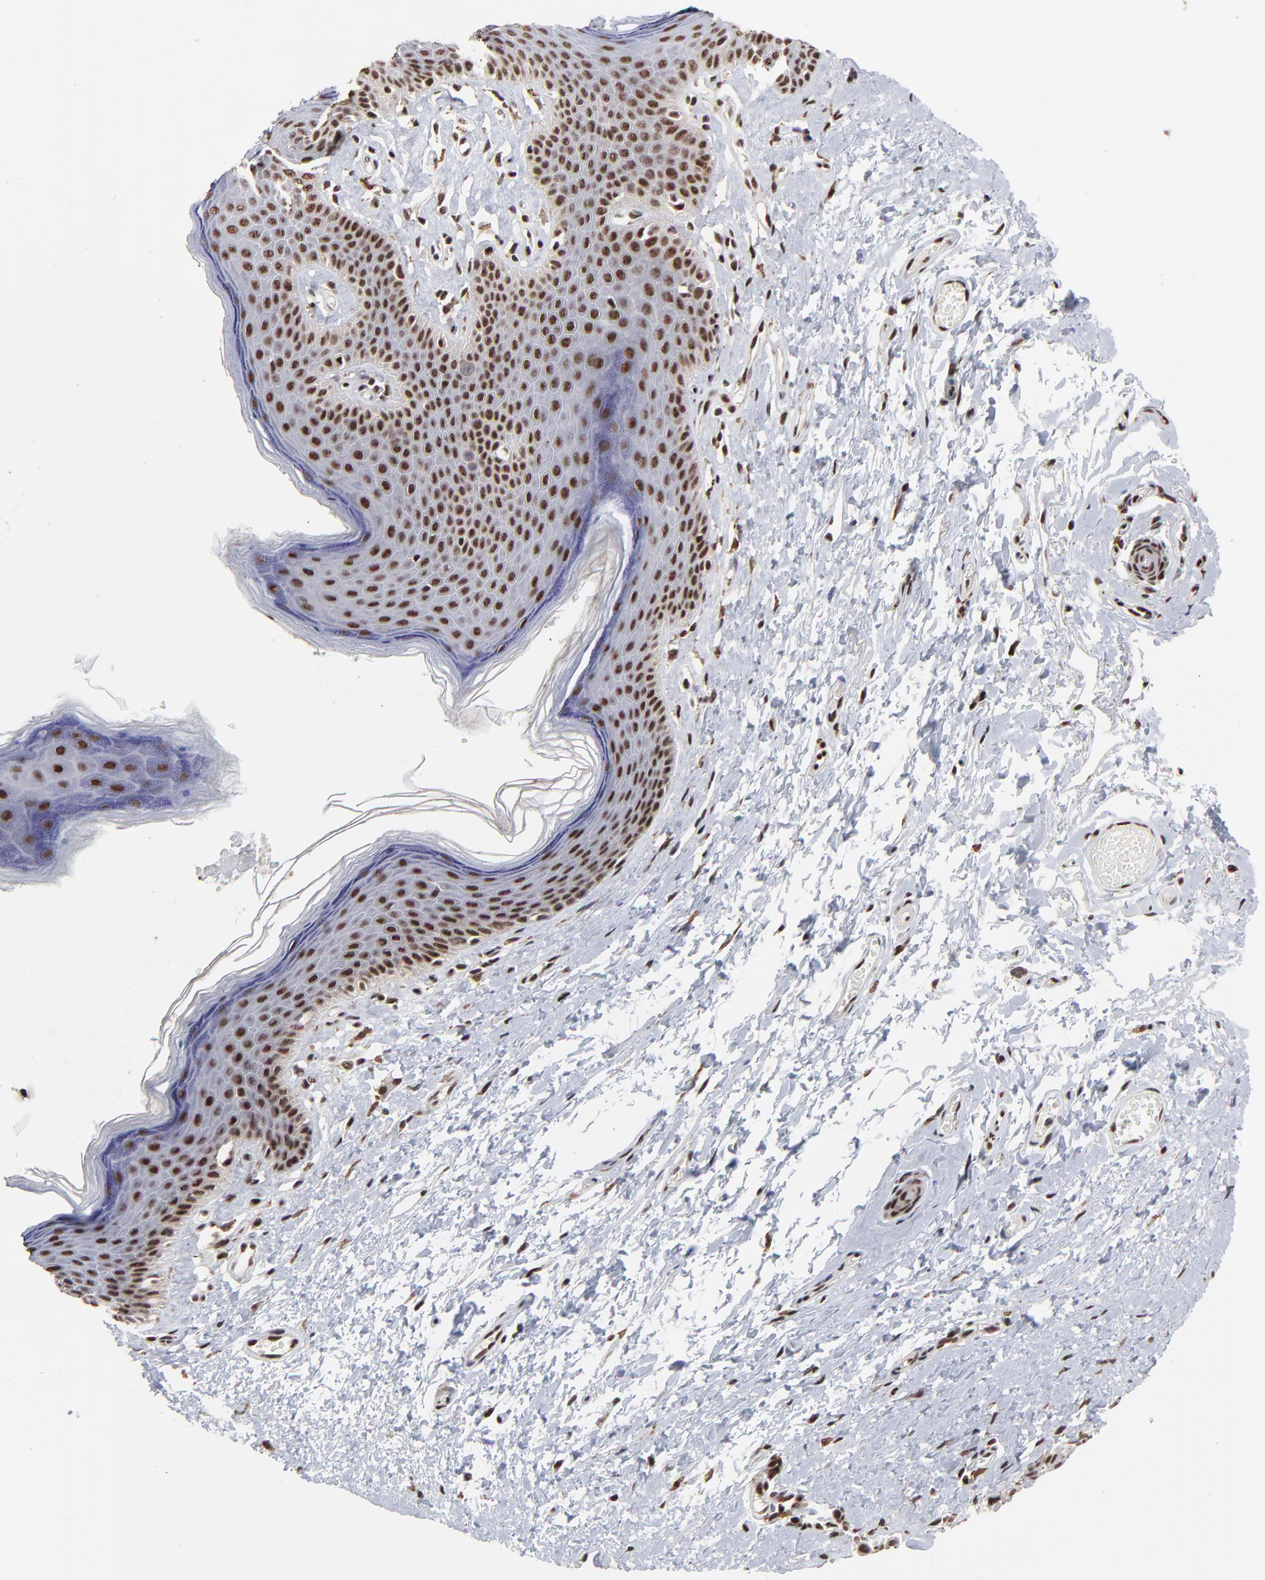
{"staining": {"intensity": "strong", "quantity": ">75%", "location": "nuclear"}, "tissue": "skin", "cell_type": "Epidermal cells", "image_type": "normal", "snomed": [{"axis": "morphology", "description": "Normal tissue, NOS"}, {"axis": "morphology", "description": "Inflammation, NOS"}, {"axis": "topography", "description": "Vulva"}], "caption": "An image showing strong nuclear staining in approximately >75% of epidermal cells in unremarkable skin, as visualized by brown immunohistochemical staining.", "gene": "RBM22", "patient": {"sex": "female", "age": 84}}